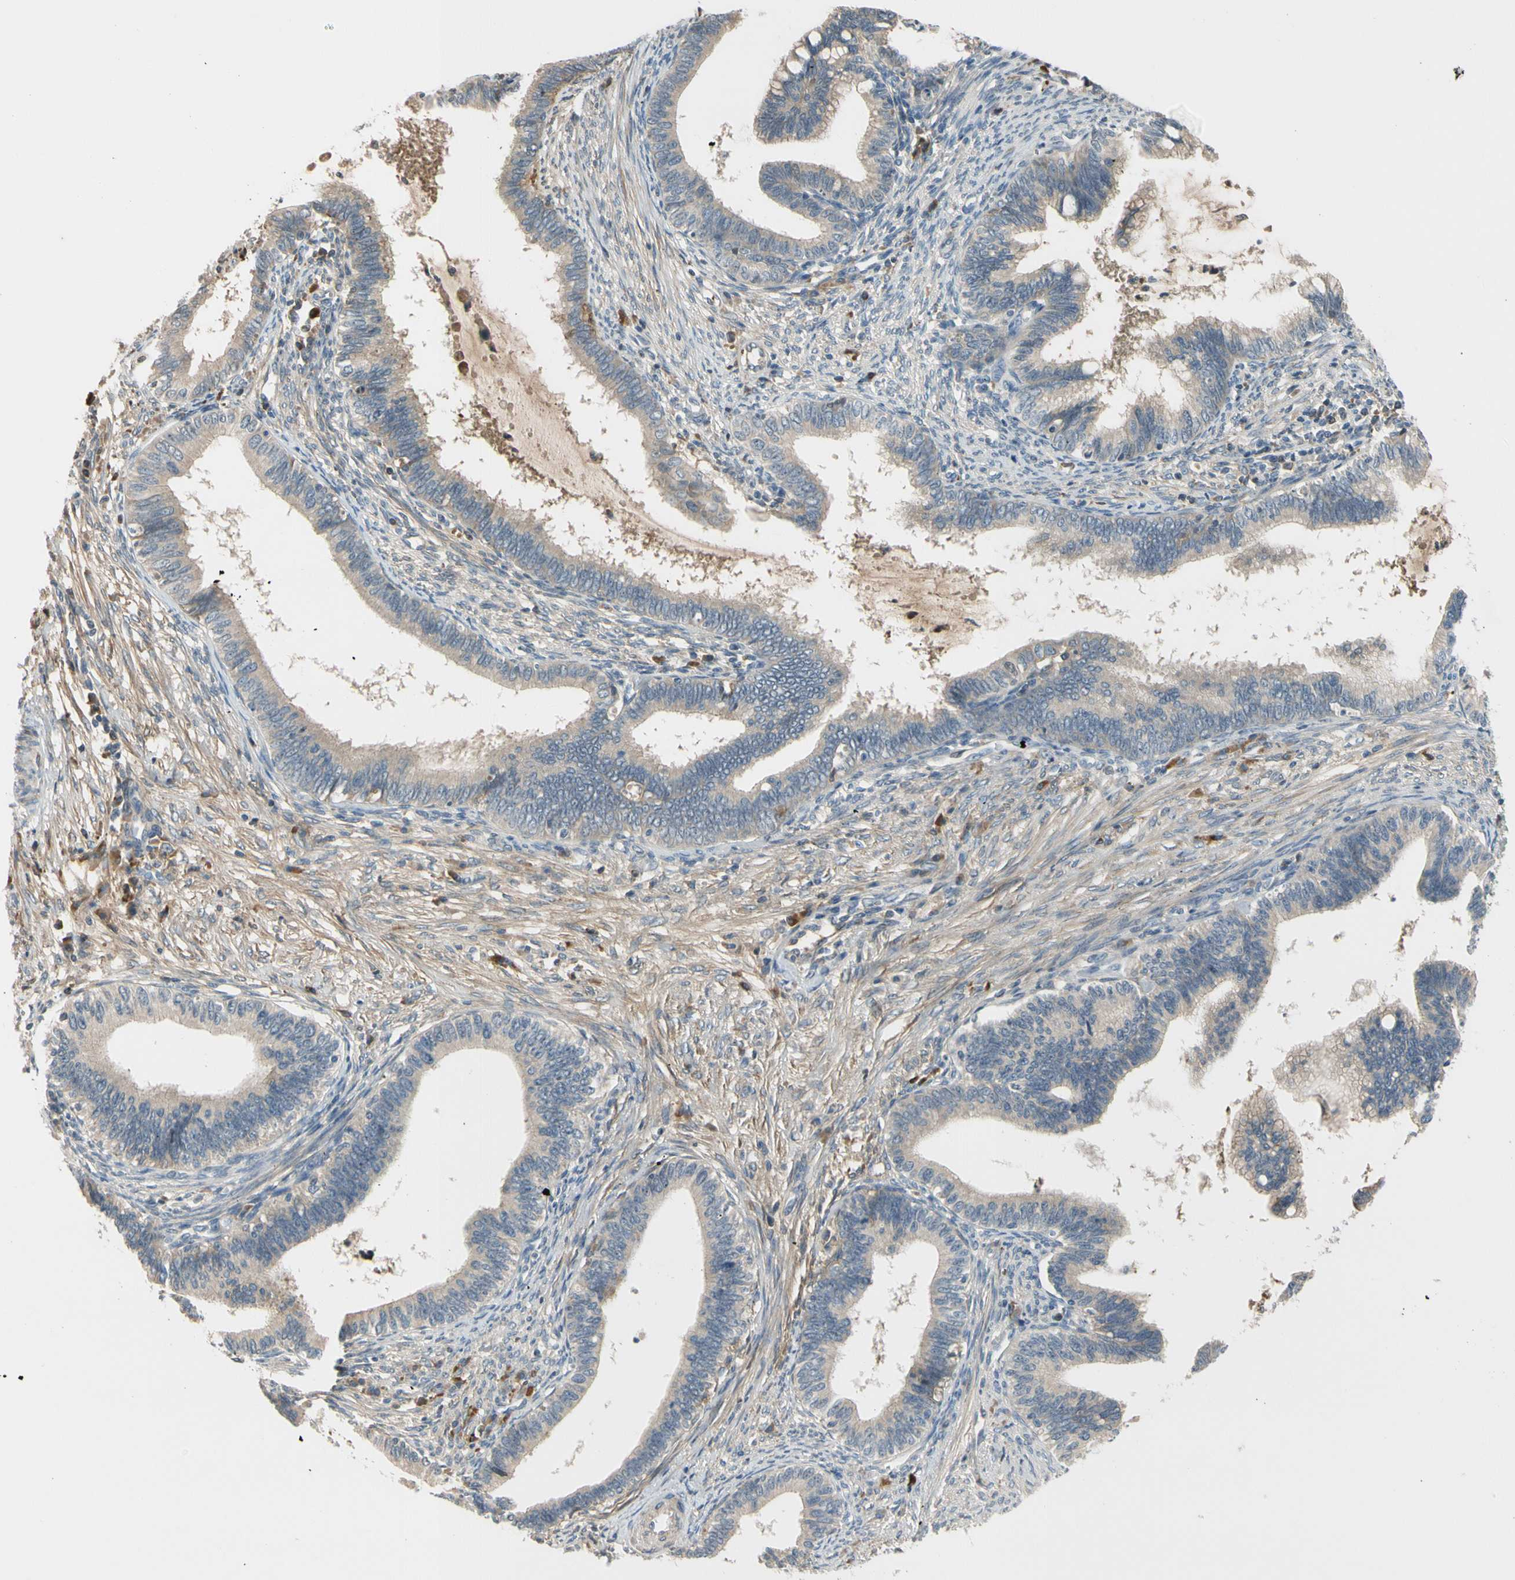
{"staining": {"intensity": "weak", "quantity": ">75%", "location": "cytoplasmic/membranous"}, "tissue": "cervical cancer", "cell_type": "Tumor cells", "image_type": "cancer", "snomed": [{"axis": "morphology", "description": "Adenocarcinoma, NOS"}, {"axis": "topography", "description": "Cervix"}], "caption": "Weak cytoplasmic/membranous expression for a protein is appreciated in about >75% of tumor cells of cervical cancer using immunohistochemistry (IHC).", "gene": "C4A", "patient": {"sex": "female", "age": 36}}